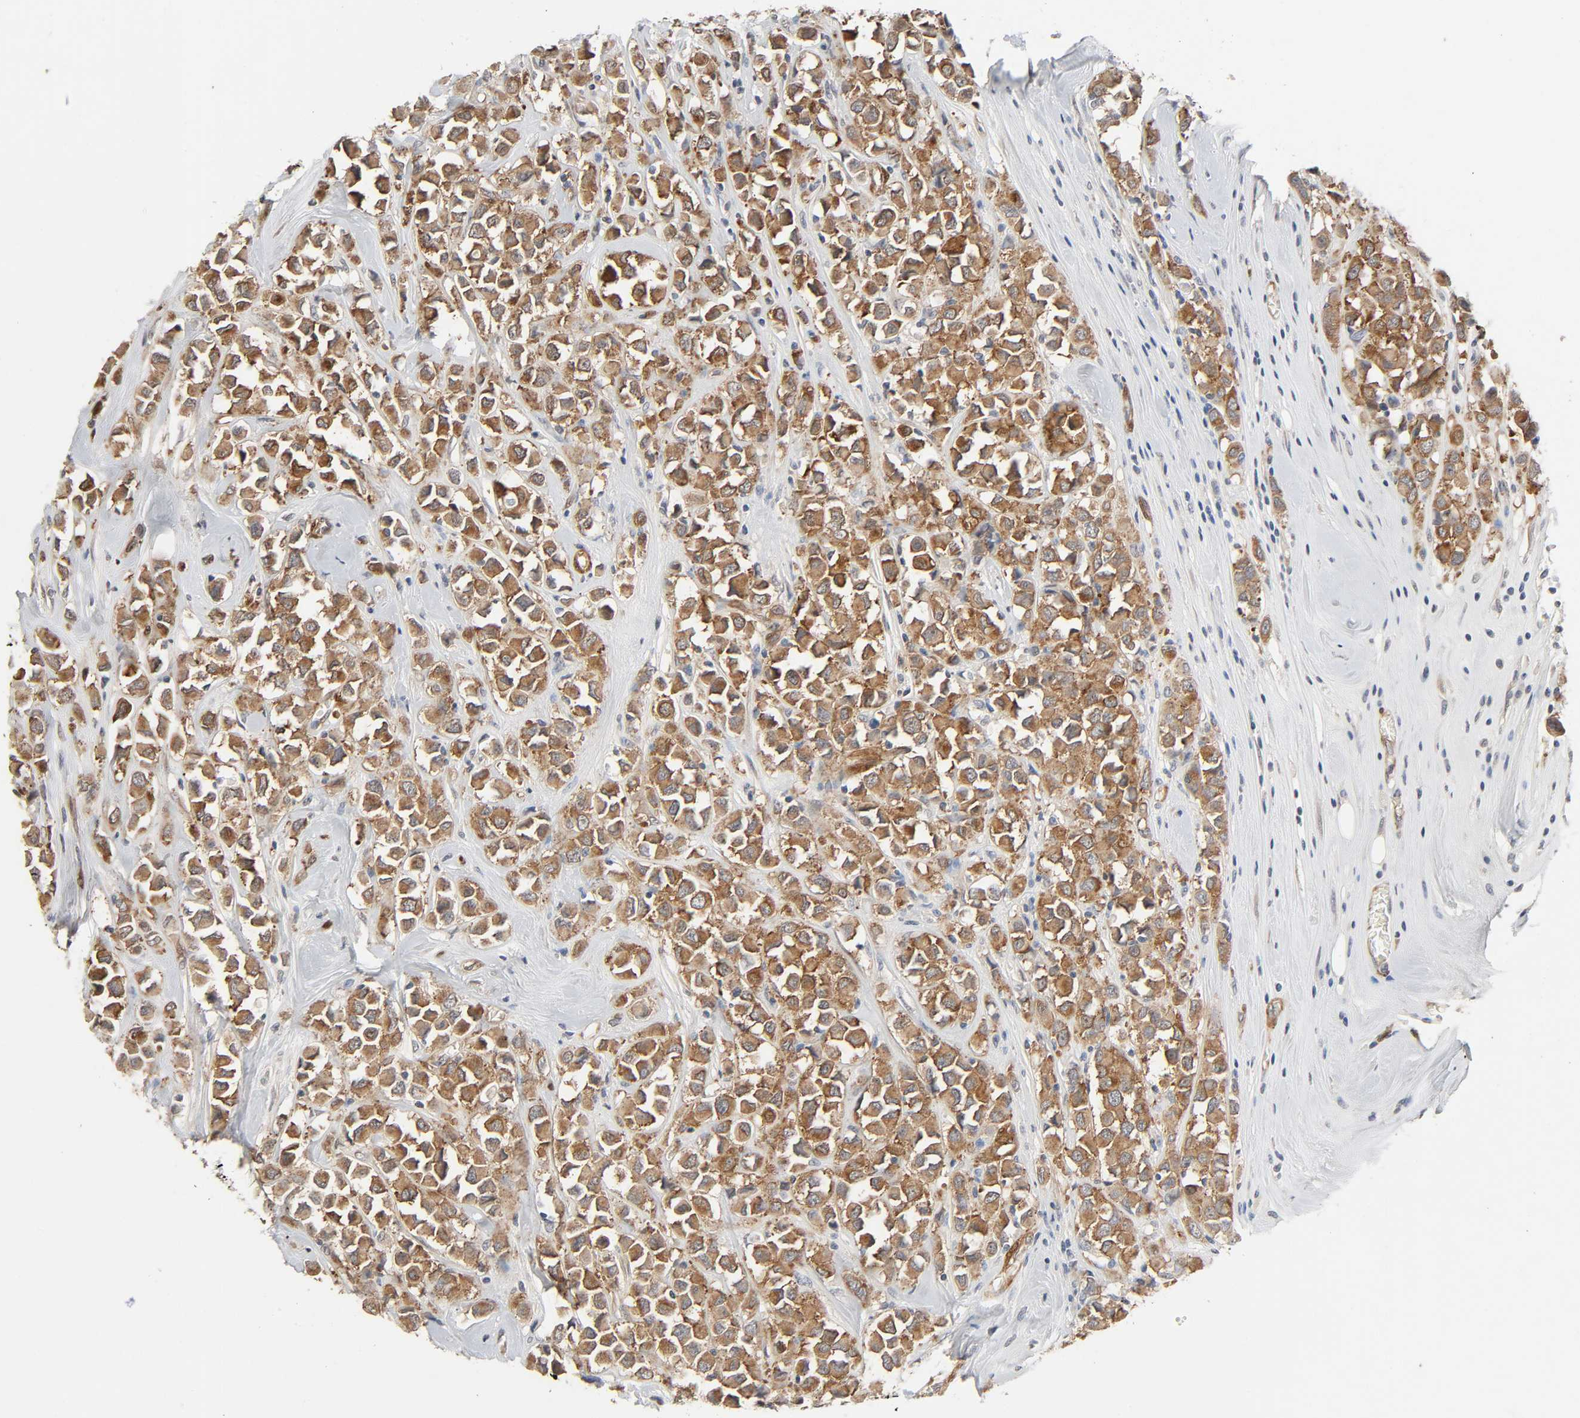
{"staining": {"intensity": "moderate", "quantity": ">75%", "location": "cytoplasmic/membranous"}, "tissue": "breast cancer", "cell_type": "Tumor cells", "image_type": "cancer", "snomed": [{"axis": "morphology", "description": "Duct carcinoma"}, {"axis": "topography", "description": "Breast"}], "caption": "Breast cancer stained with a protein marker demonstrates moderate staining in tumor cells.", "gene": "PTK2", "patient": {"sex": "female", "age": 61}}